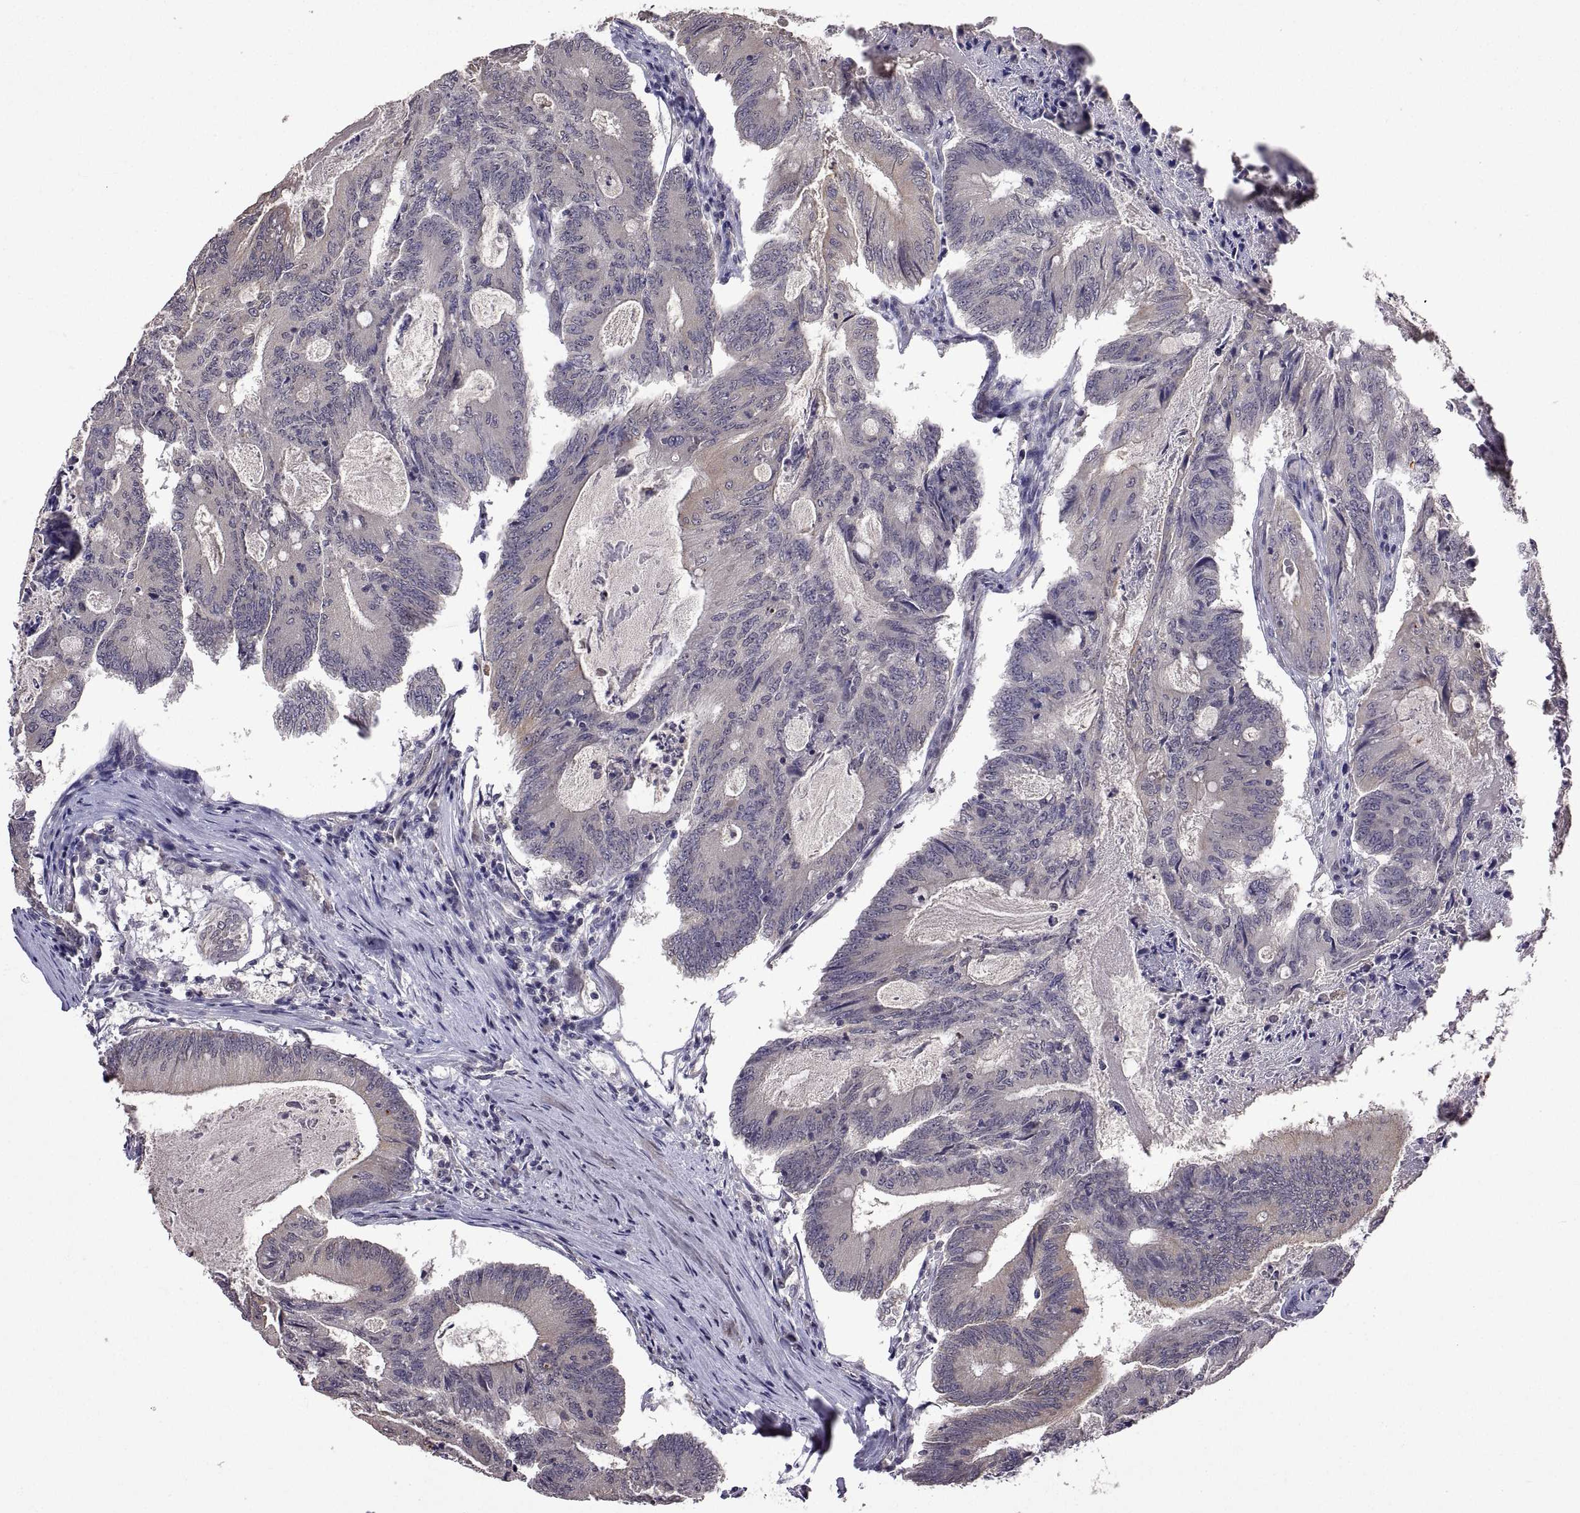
{"staining": {"intensity": "negative", "quantity": "none", "location": "none"}, "tissue": "colorectal cancer", "cell_type": "Tumor cells", "image_type": "cancer", "snomed": [{"axis": "morphology", "description": "Adenocarcinoma, NOS"}, {"axis": "topography", "description": "Colon"}], "caption": "A photomicrograph of colorectal cancer stained for a protein displays no brown staining in tumor cells.", "gene": "LAMA1", "patient": {"sex": "female", "age": 70}}